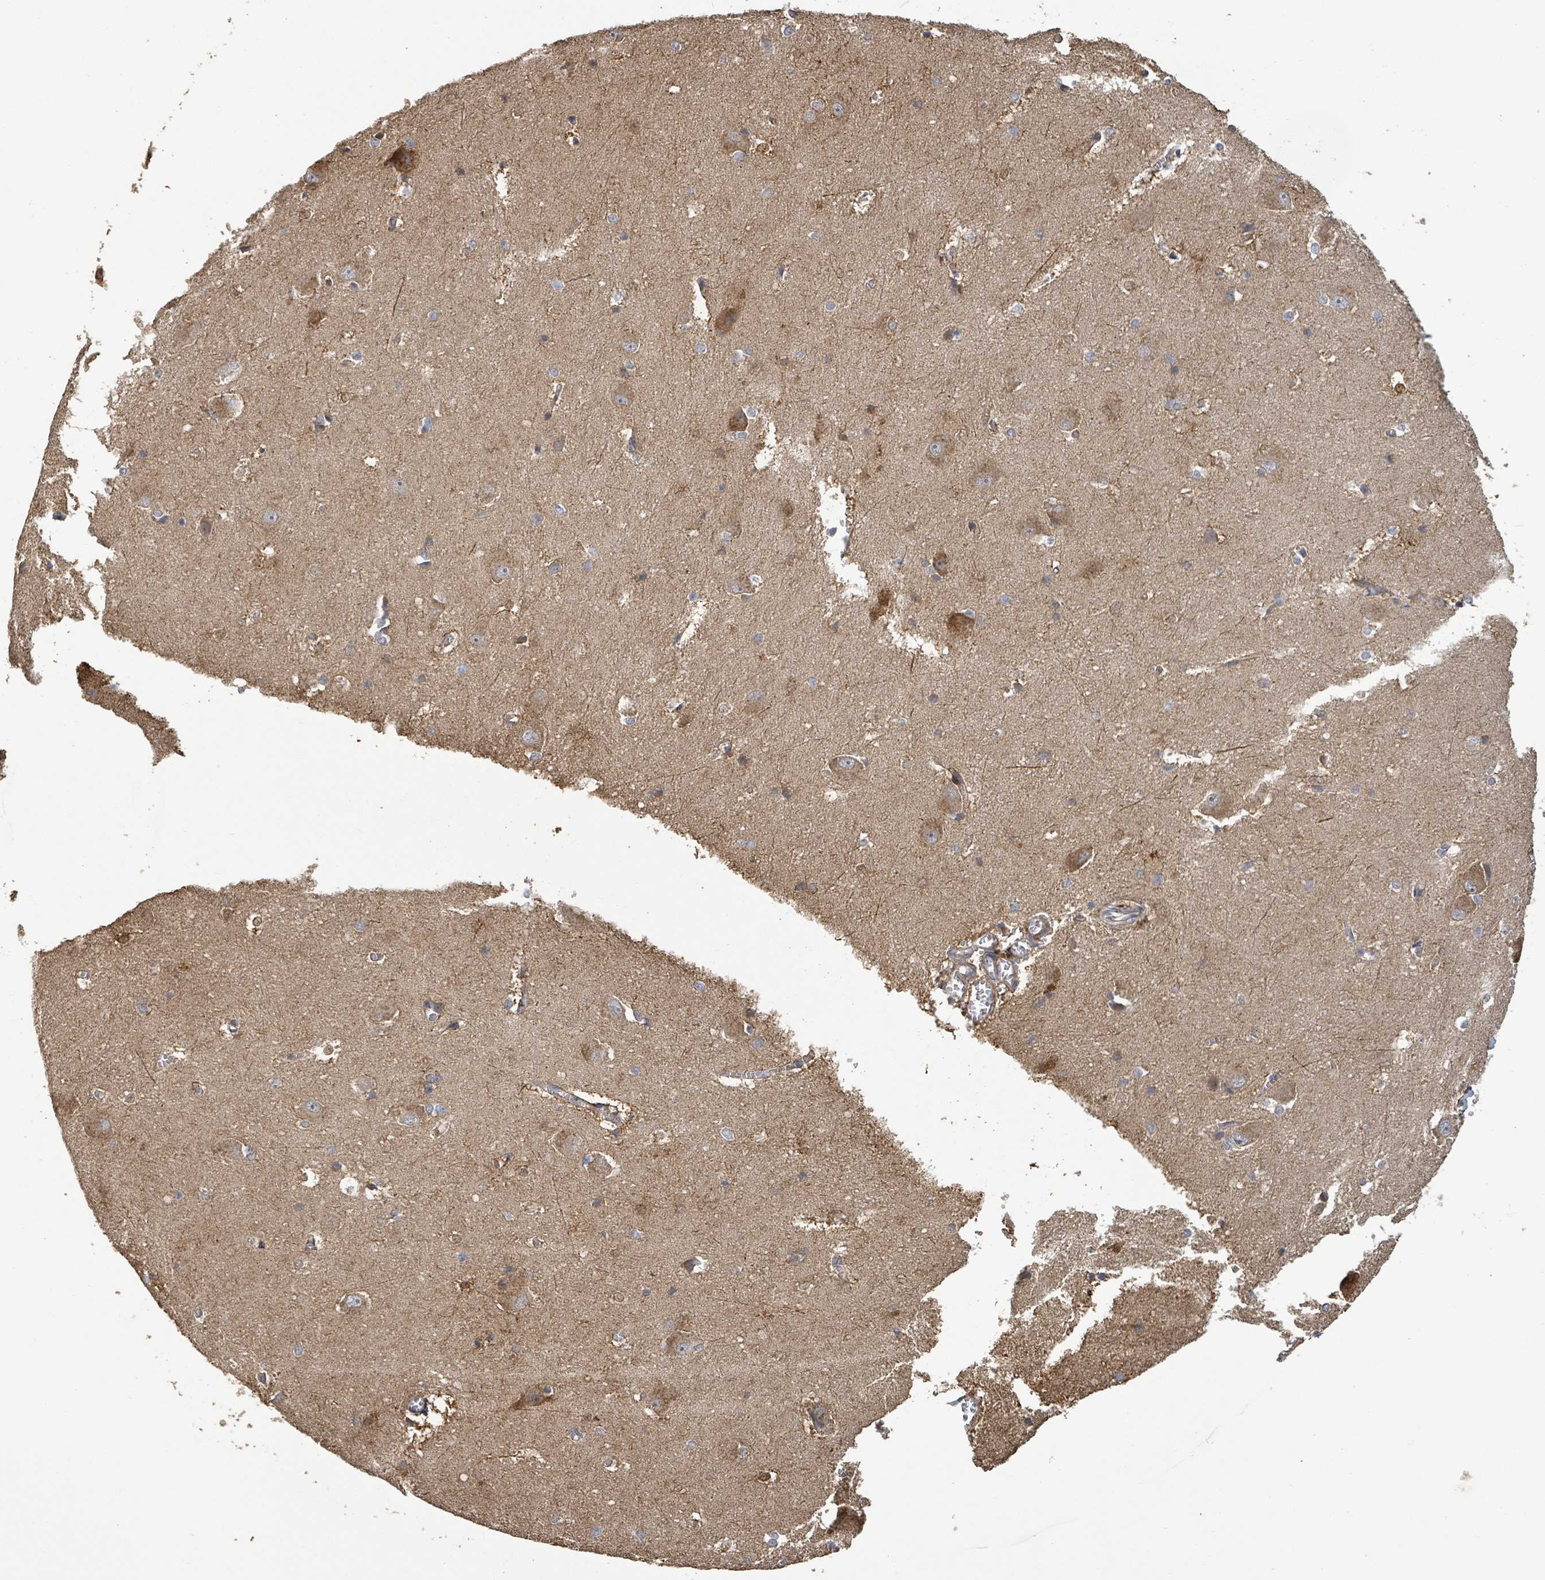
{"staining": {"intensity": "moderate", "quantity": "25%-75%", "location": "cytoplasmic/membranous"}, "tissue": "hippocampus", "cell_type": "Glial cells", "image_type": "normal", "snomed": [{"axis": "morphology", "description": "Normal tissue, NOS"}, {"axis": "topography", "description": "Hippocampus"}], "caption": "Glial cells demonstrate medium levels of moderate cytoplasmic/membranous positivity in approximately 25%-75% of cells in unremarkable human hippocampus. Immunohistochemistry stains the protein of interest in brown and the nuclei are stained blue.", "gene": "STARD4", "patient": {"sex": "female", "age": 64}}